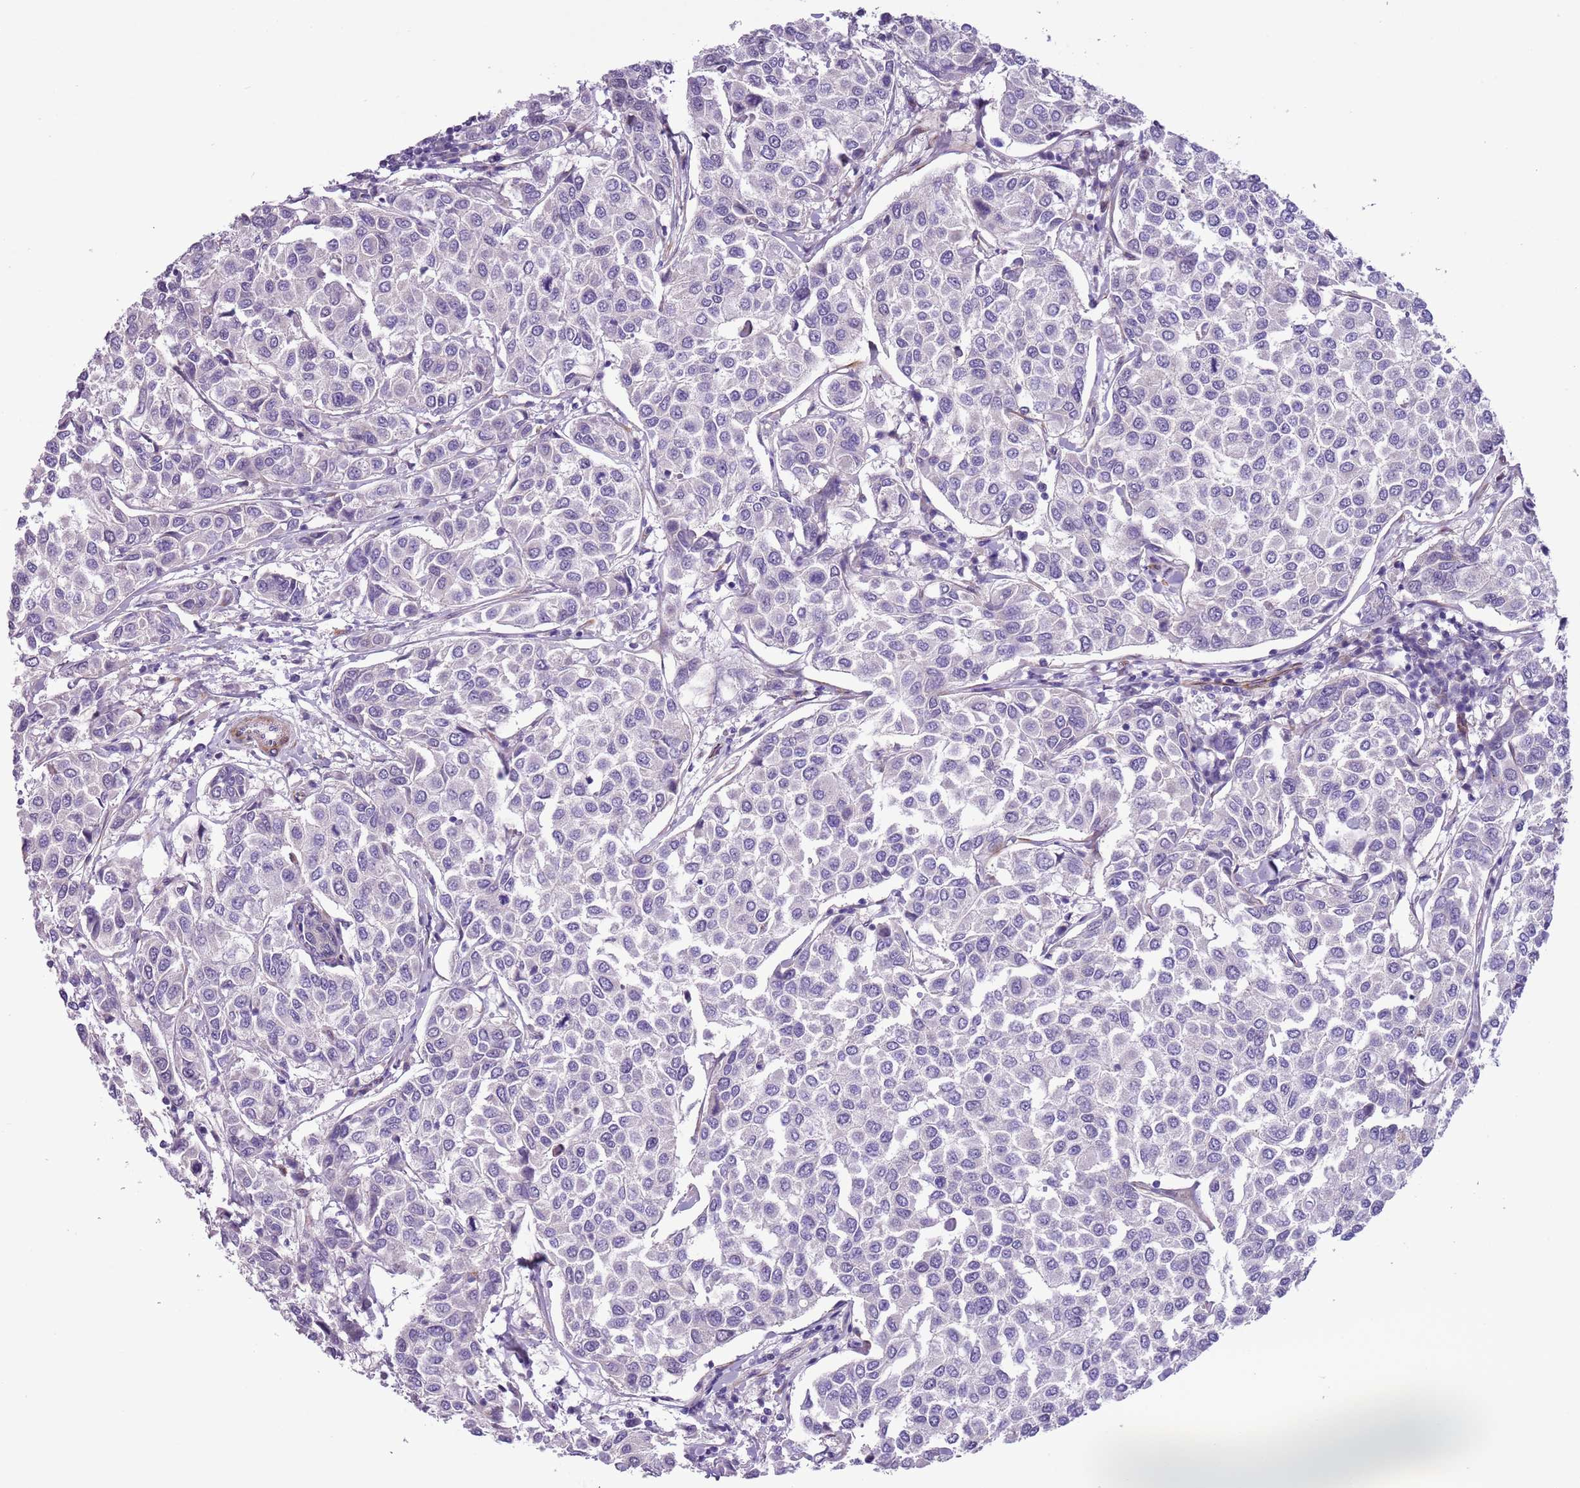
{"staining": {"intensity": "negative", "quantity": "none", "location": "none"}, "tissue": "breast cancer", "cell_type": "Tumor cells", "image_type": "cancer", "snomed": [{"axis": "morphology", "description": "Duct carcinoma"}, {"axis": "topography", "description": "Breast"}], "caption": "There is no significant expression in tumor cells of intraductal carcinoma (breast).", "gene": "MRPL32", "patient": {"sex": "female", "age": 55}}